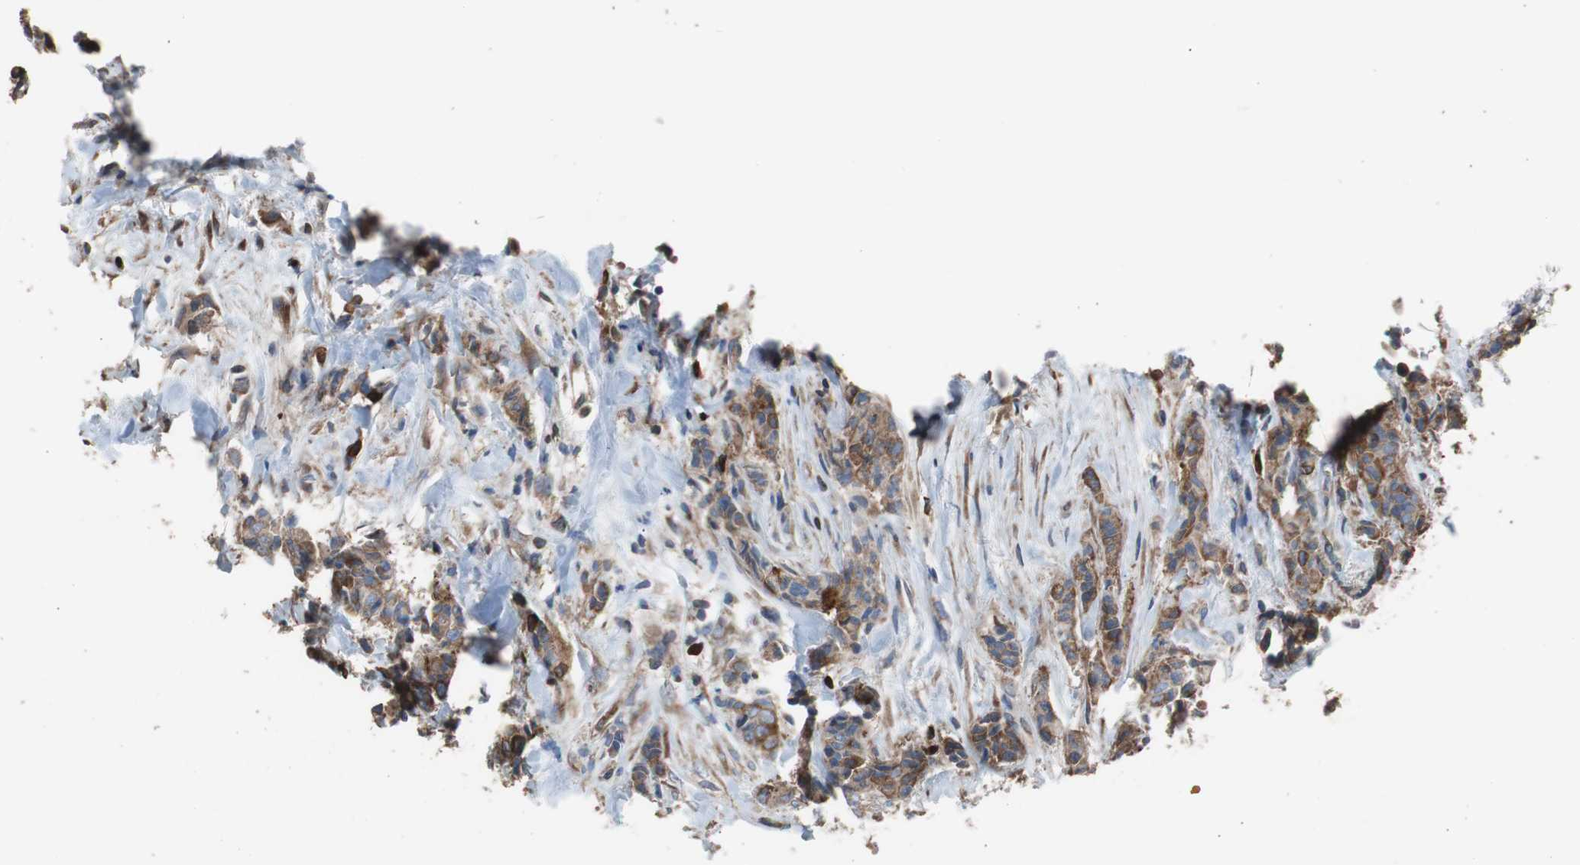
{"staining": {"intensity": "moderate", "quantity": ">75%", "location": "cytoplasmic/membranous"}, "tissue": "breast cancer", "cell_type": "Tumor cells", "image_type": "cancer", "snomed": [{"axis": "morphology", "description": "Duct carcinoma"}, {"axis": "topography", "description": "Breast"}], "caption": "Brown immunohistochemical staining in human breast cancer displays moderate cytoplasmic/membranous staining in about >75% of tumor cells. The staining is performed using DAB brown chromogen to label protein expression. The nuclei are counter-stained blue using hematoxylin.", "gene": "PBXIP1", "patient": {"sex": "female", "age": 40}}